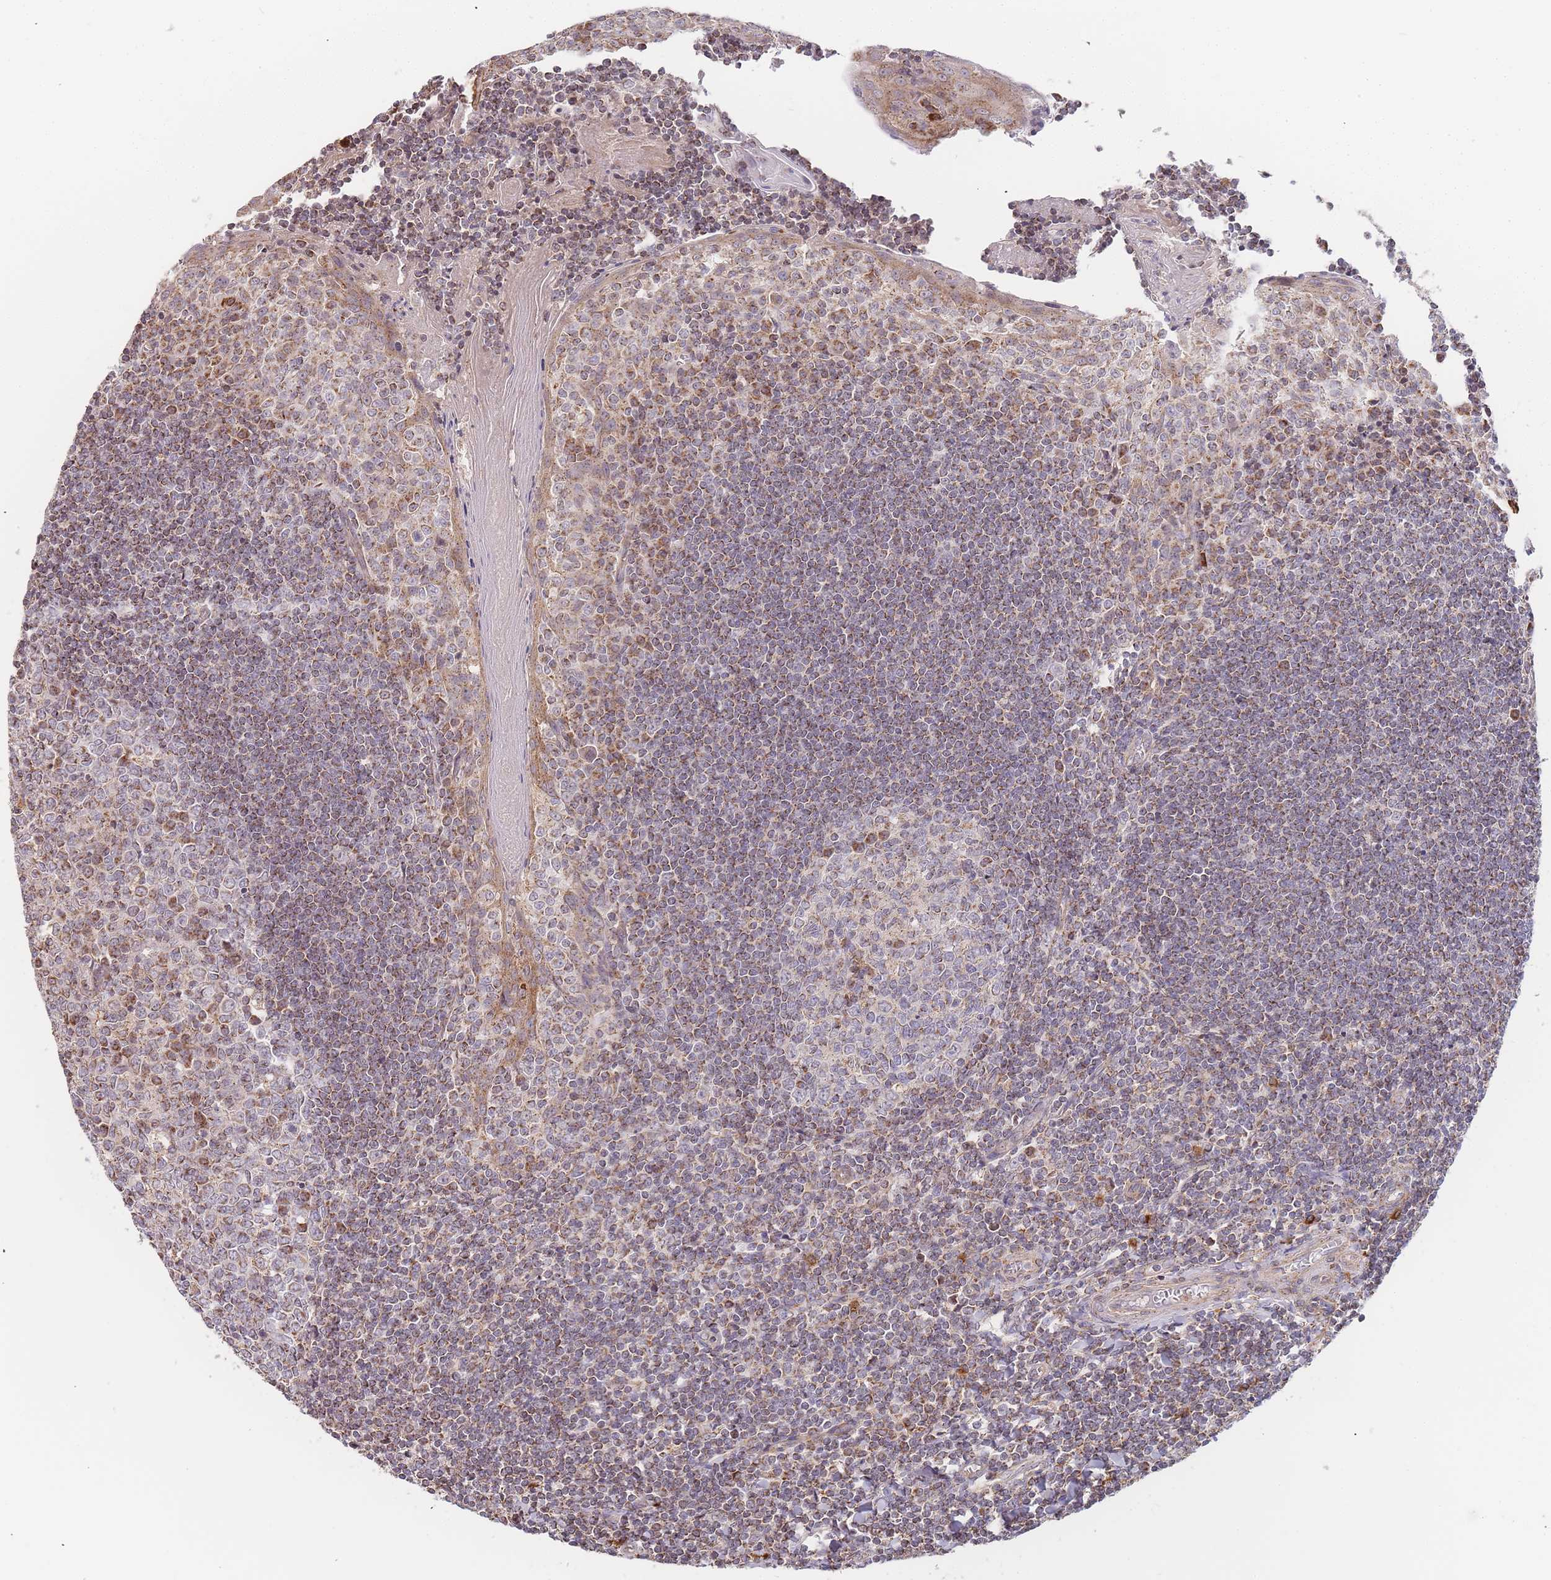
{"staining": {"intensity": "moderate", "quantity": "25%-75%", "location": "cytoplasmic/membranous"}, "tissue": "tonsil", "cell_type": "Germinal center cells", "image_type": "normal", "snomed": [{"axis": "morphology", "description": "Normal tissue, NOS"}, {"axis": "topography", "description": "Tonsil"}], "caption": "Human tonsil stained for a protein (brown) displays moderate cytoplasmic/membranous positive staining in about 25%-75% of germinal center cells.", "gene": "ADCY9", "patient": {"sex": "male", "age": 27}}